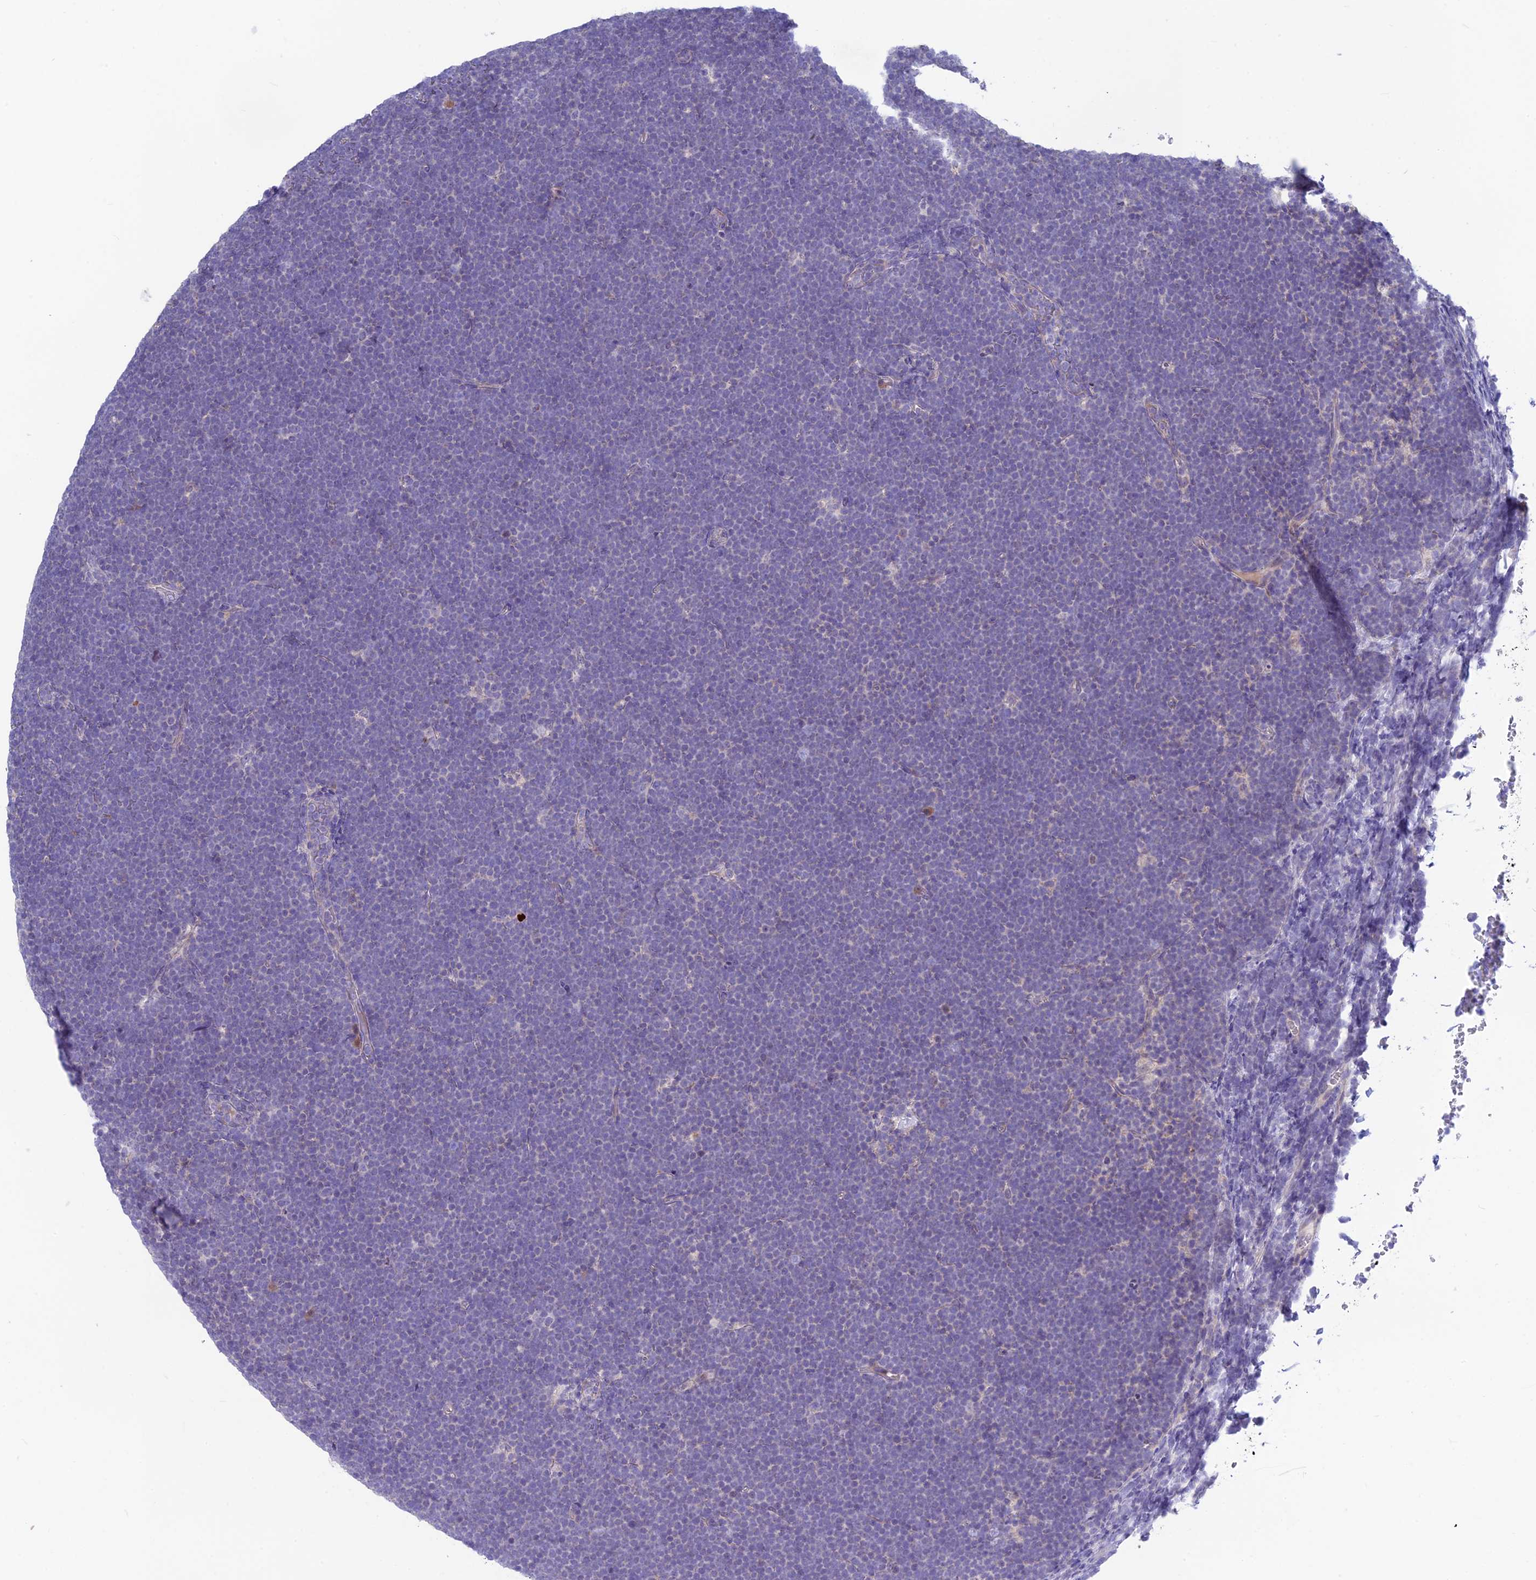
{"staining": {"intensity": "negative", "quantity": "none", "location": "none"}, "tissue": "lymphoma", "cell_type": "Tumor cells", "image_type": "cancer", "snomed": [{"axis": "morphology", "description": "Malignant lymphoma, non-Hodgkin's type, High grade"}, {"axis": "topography", "description": "Lymph node"}], "caption": "Micrograph shows no significant protein positivity in tumor cells of lymphoma. (Immunohistochemistry, brightfield microscopy, high magnification).", "gene": "SNTN", "patient": {"sex": "male", "age": 13}}